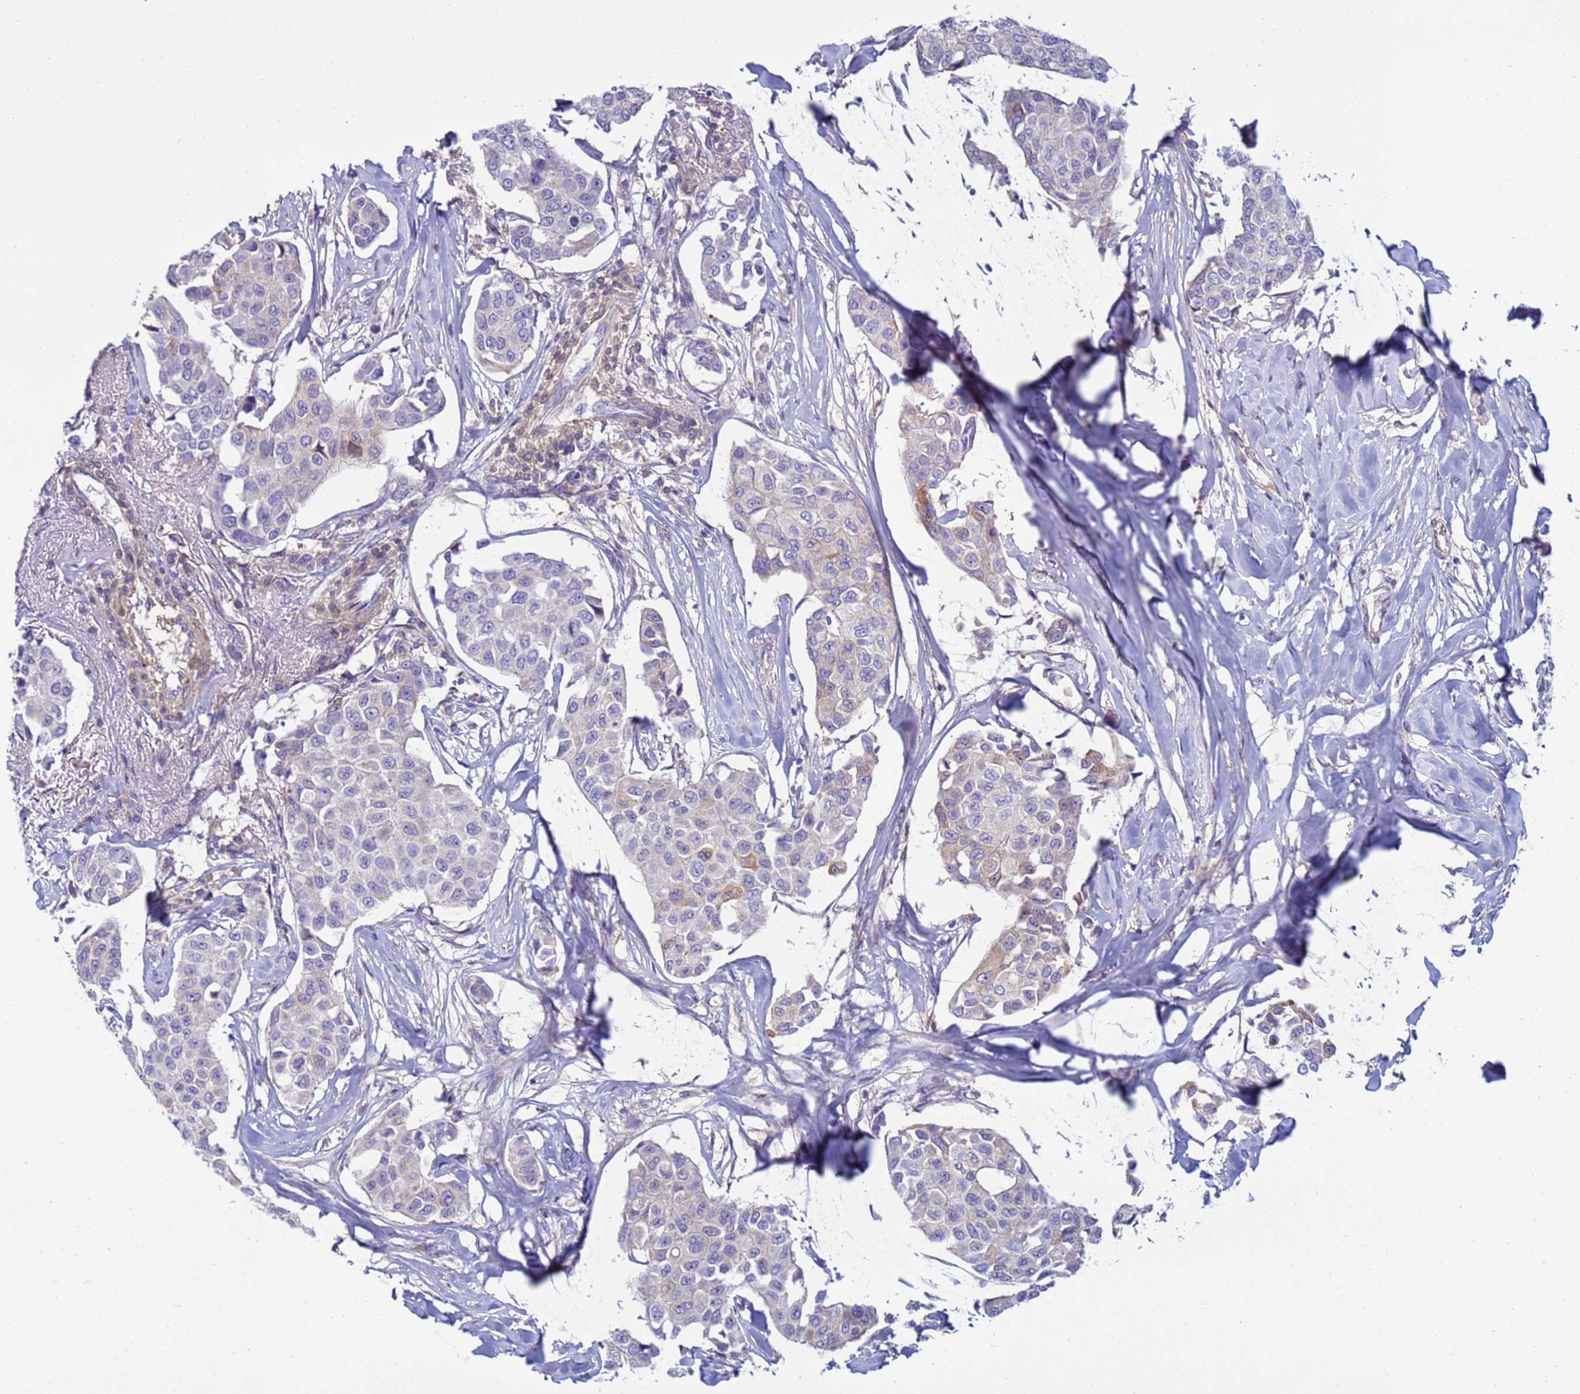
{"staining": {"intensity": "negative", "quantity": "none", "location": "none"}, "tissue": "breast cancer", "cell_type": "Tumor cells", "image_type": "cancer", "snomed": [{"axis": "morphology", "description": "Duct carcinoma"}, {"axis": "topography", "description": "Breast"}], "caption": "Immunohistochemistry photomicrograph of human breast cancer (infiltrating ductal carcinoma) stained for a protein (brown), which reveals no expression in tumor cells. (Brightfield microscopy of DAB immunohistochemistry (IHC) at high magnification).", "gene": "TRPC6", "patient": {"sex": "female", "age": 80}}